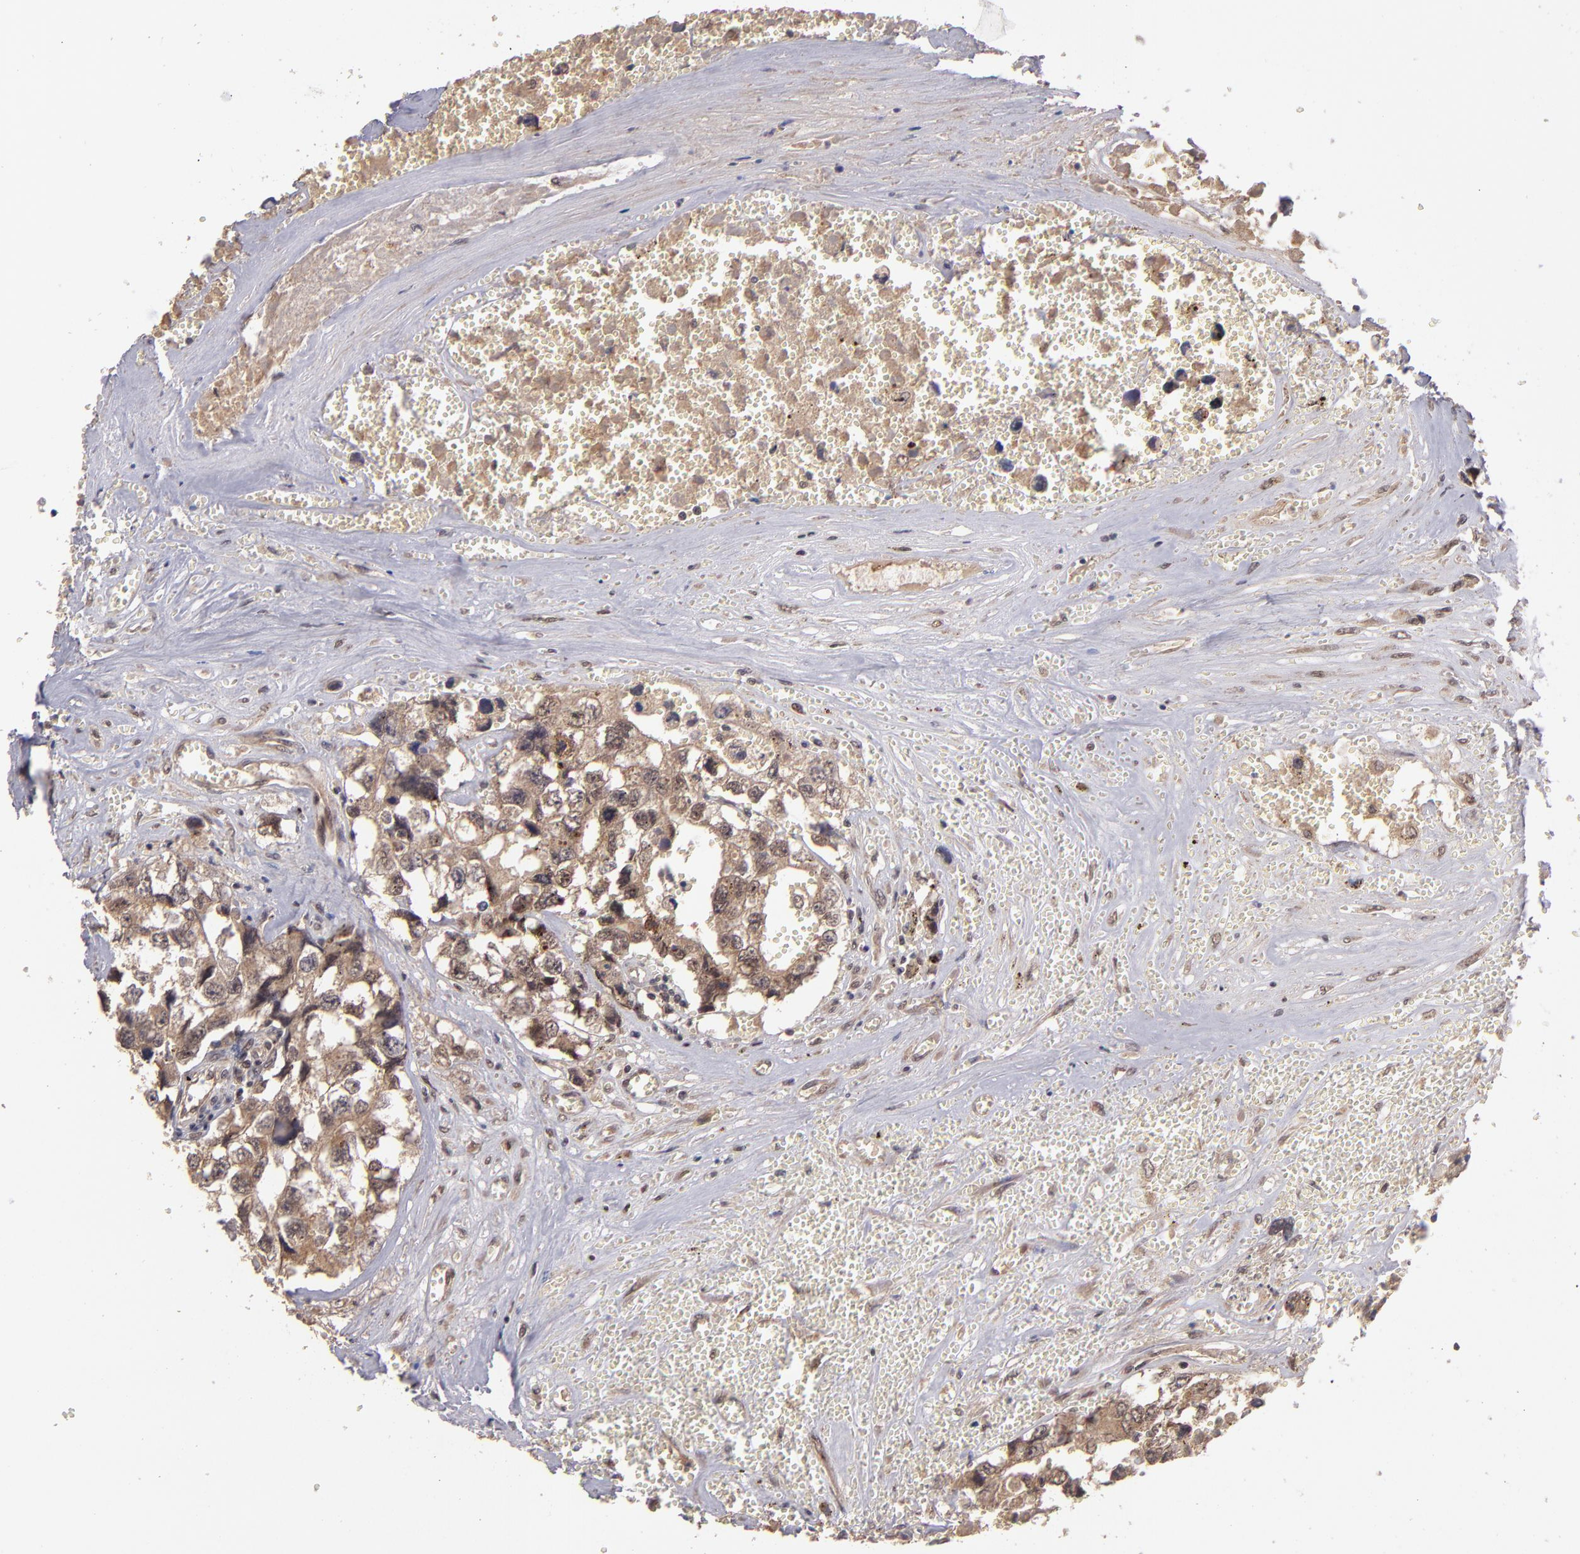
{"staining": {"intensity": "weak", "quantity": ">75%", "location": "cytoplasmic/membranous,nuclear"}, "tissue": "testis cancer", "cell_type": "Tumor cells", "image_type": "cancer", "snomed": [{"axis": "morphology", "description": "Carcinoma, Embryonal, NOS"}, {"axis": "topography", "description": "Testis"}], "caption": "IHC staining of testis cancer (embryonal carcinoma), which shows low levels of weak cytoplasmic/membranous and nuclear positivity in approximately >75% of tumor cells indicating weak cytoplasmic/membranous and nuclear protein expression. The staining was performed using DAB (3,3'-diaminobenzidine) (brown) for protein detection and nuclei were counterstained in hematoxylin (blue).", "gene": "ABHD12B", "patient": {"sex": "male", "age": 31}}